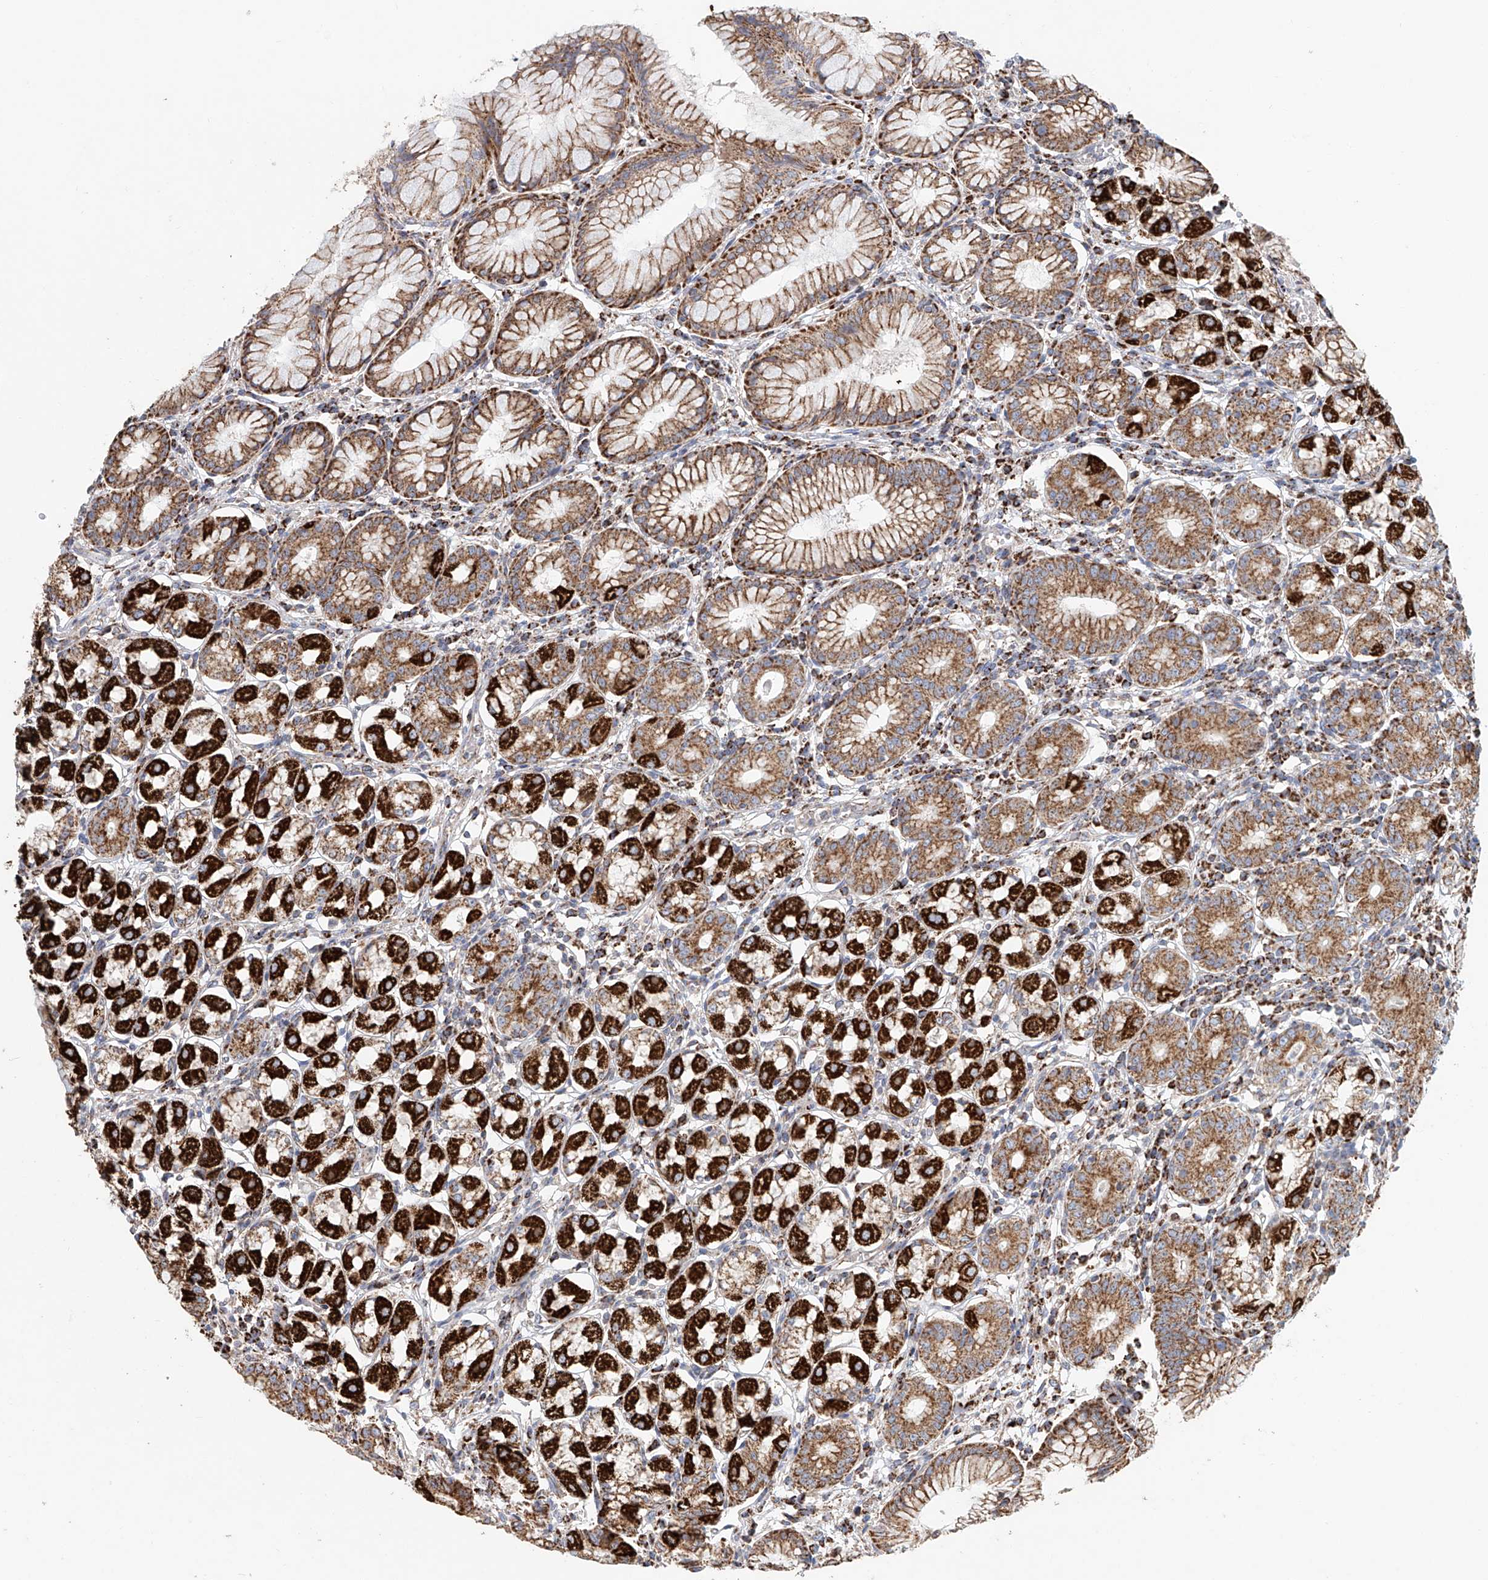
{"staining": {"intensity": "strong", "quantity": ">75%", "location": "cytoplasmic/membranous"}, "tissue": "stomach", "cell_type": "Glandular cells", "image_type": "normal", "snomed": [{"axis": "morphology", "description": "Normal tissue, NOS"}, {"axis": "topography", "description": "Stomach, lower"}], "caption": "IHC histopathology image of unremarkable human stomach stained for a protein (brown), which displays high levels of strong cytoplasmic/membranous positivity in about >75% of glandular cells.", "gene": "MCL1", "patient": {"sex": "female", "age": 56}}